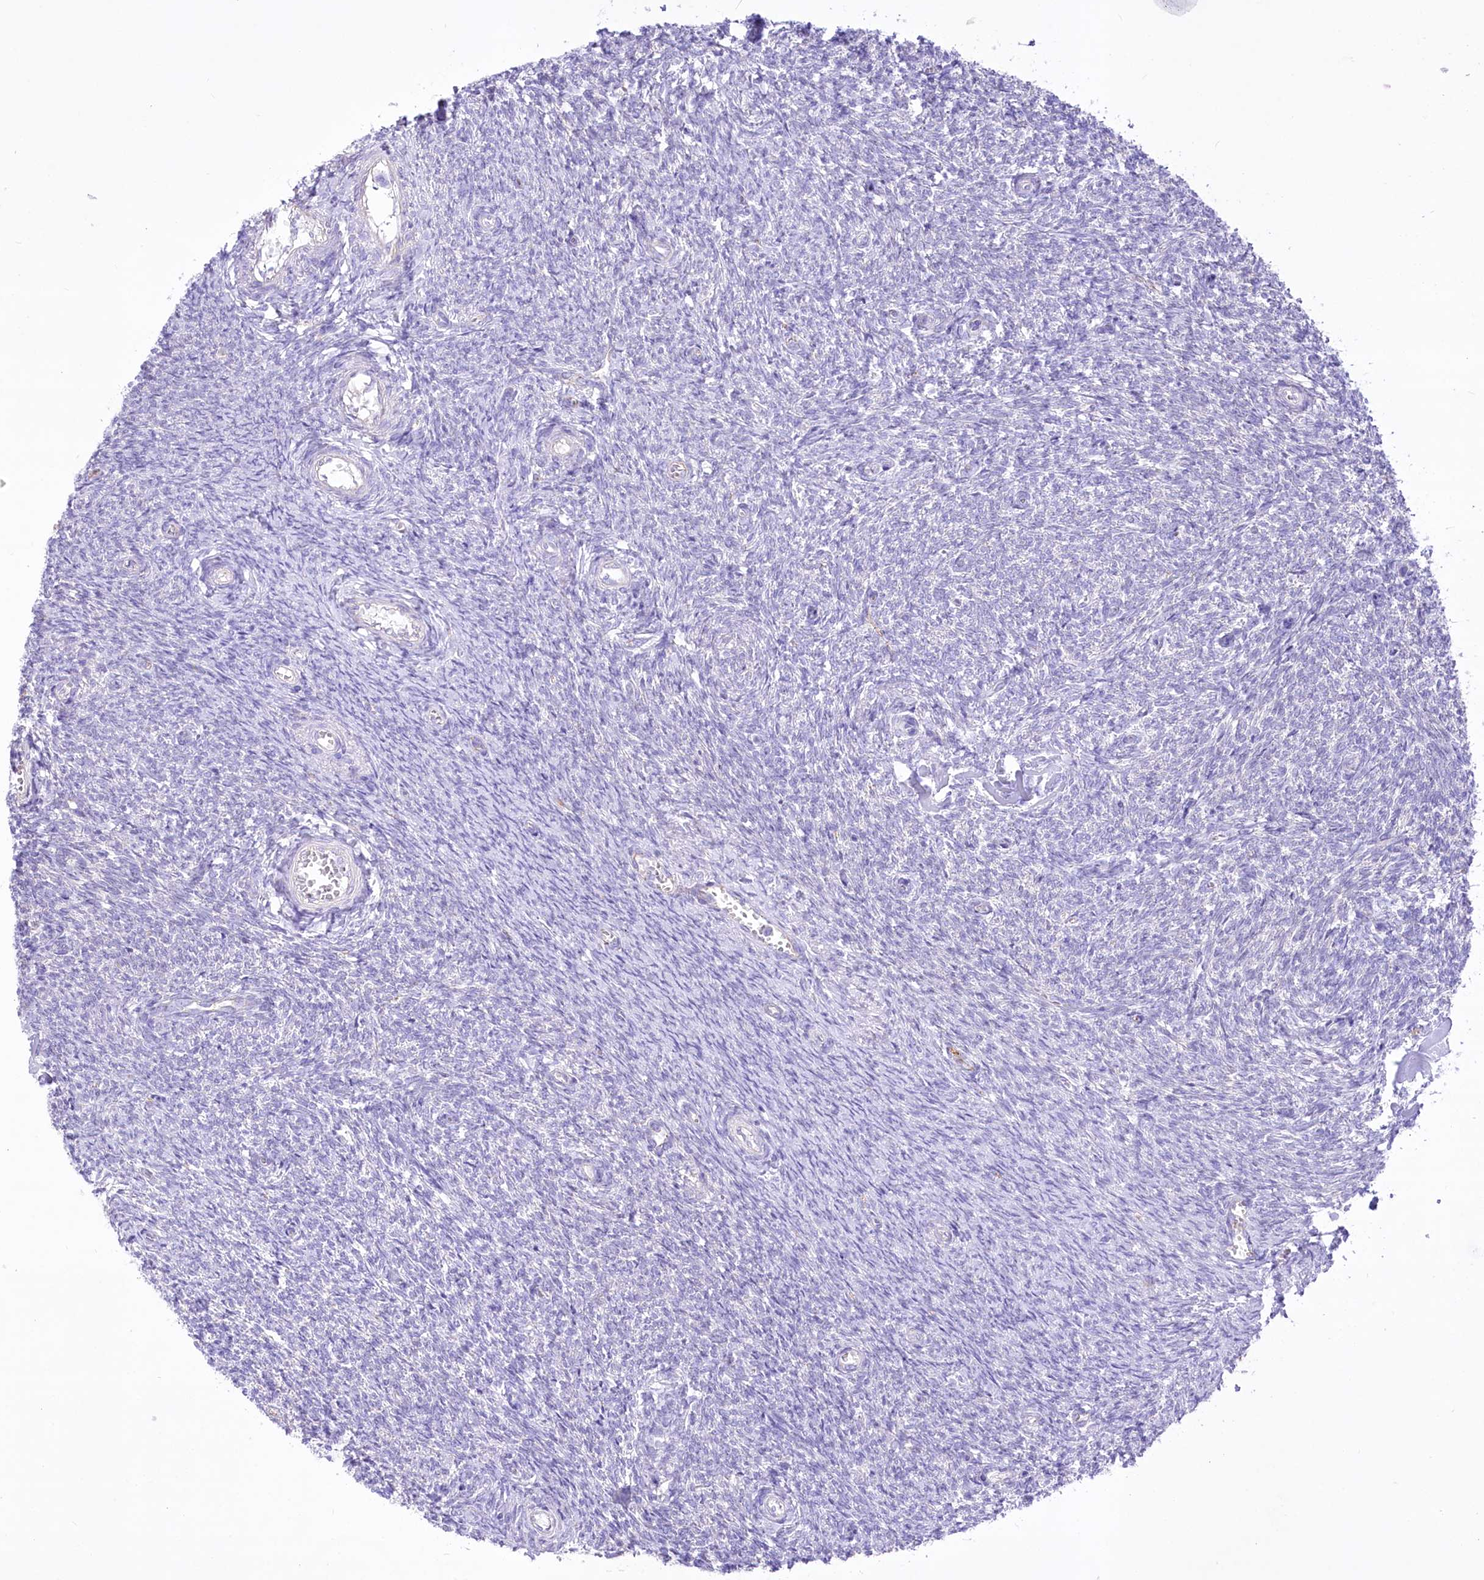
{"staining": {"intensity": "negative", "quantity": "none", "location": "none"}, "tissue": "ovary", "cell_type": "Ovarian stroma cells", "image_type": "normal", "snomed": [{"axis": "morphology", "description": "Normal tissue, NOS"}, {"axis": "topography", "description": "Ovary"}], "caption": "High power microscopy image of an immunohistochemistry image of unremarkable ovary, revealing no significant expression in ovarian stroma cells.", "gene": "LRRC34", "patient": {"sex": "female", "age": 44}}